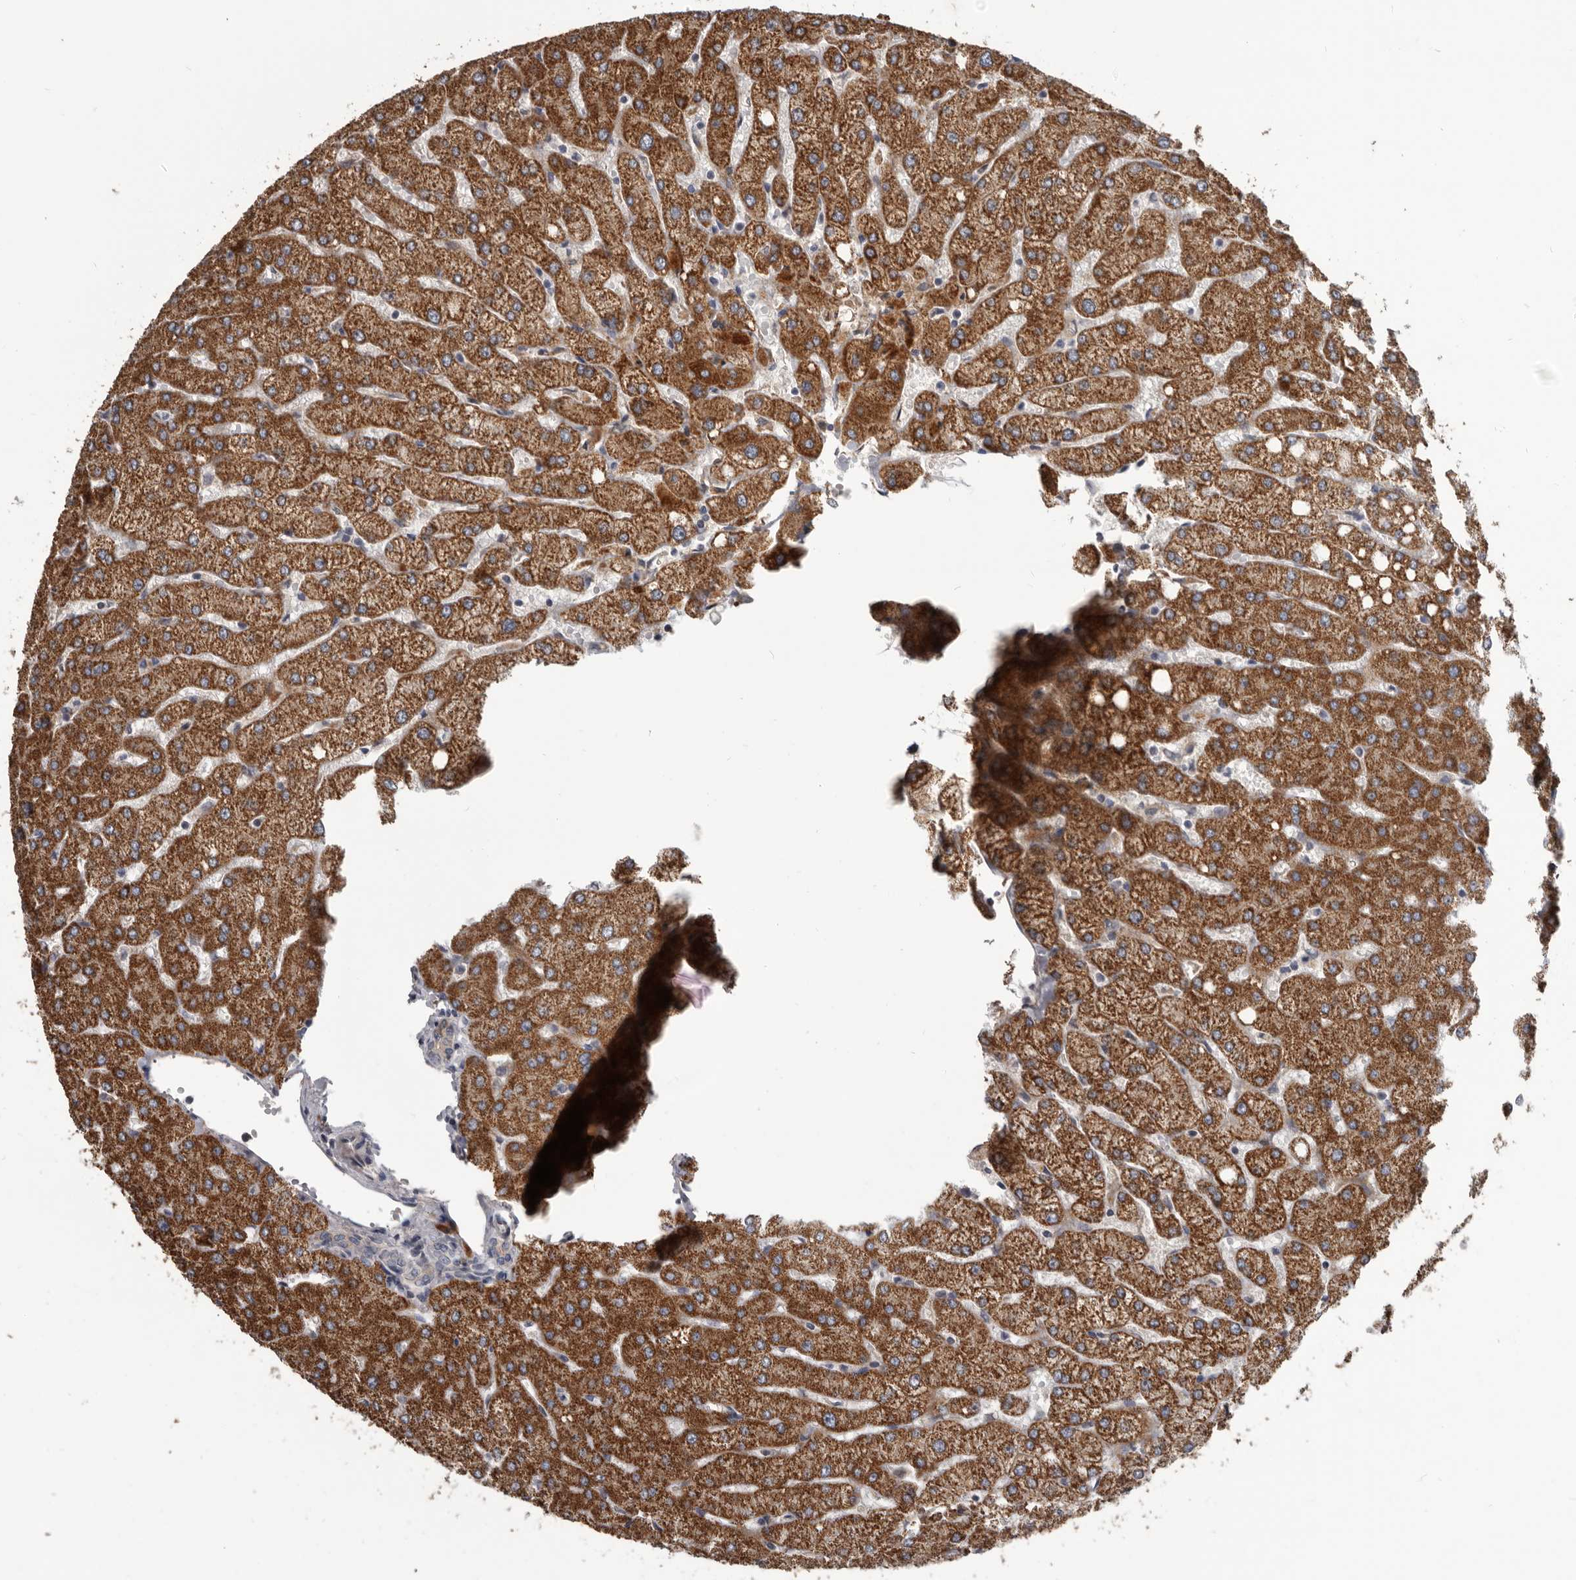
{"staining": {"intensity": "negative", "quantity": "none", "location": "none"}, "tissue": "liver", "cell_type": "Cholangiocytes", "image_type": "normal", "snomed": [{"axis": "morphology", "description": "Normal tissue, NOS"}, {"axis": "topography", "description": "Liver"}], "caption": "A high-resolution image shows immunohistochemistry (IHC) staining of normal liver, which reveals no significant positivity in cholangiocytes. (DAB immunohistochemistry with hematoxylin counter stain).", "gene": "ALDH5A1", "patient": {"sex": "female", "age": 54}}